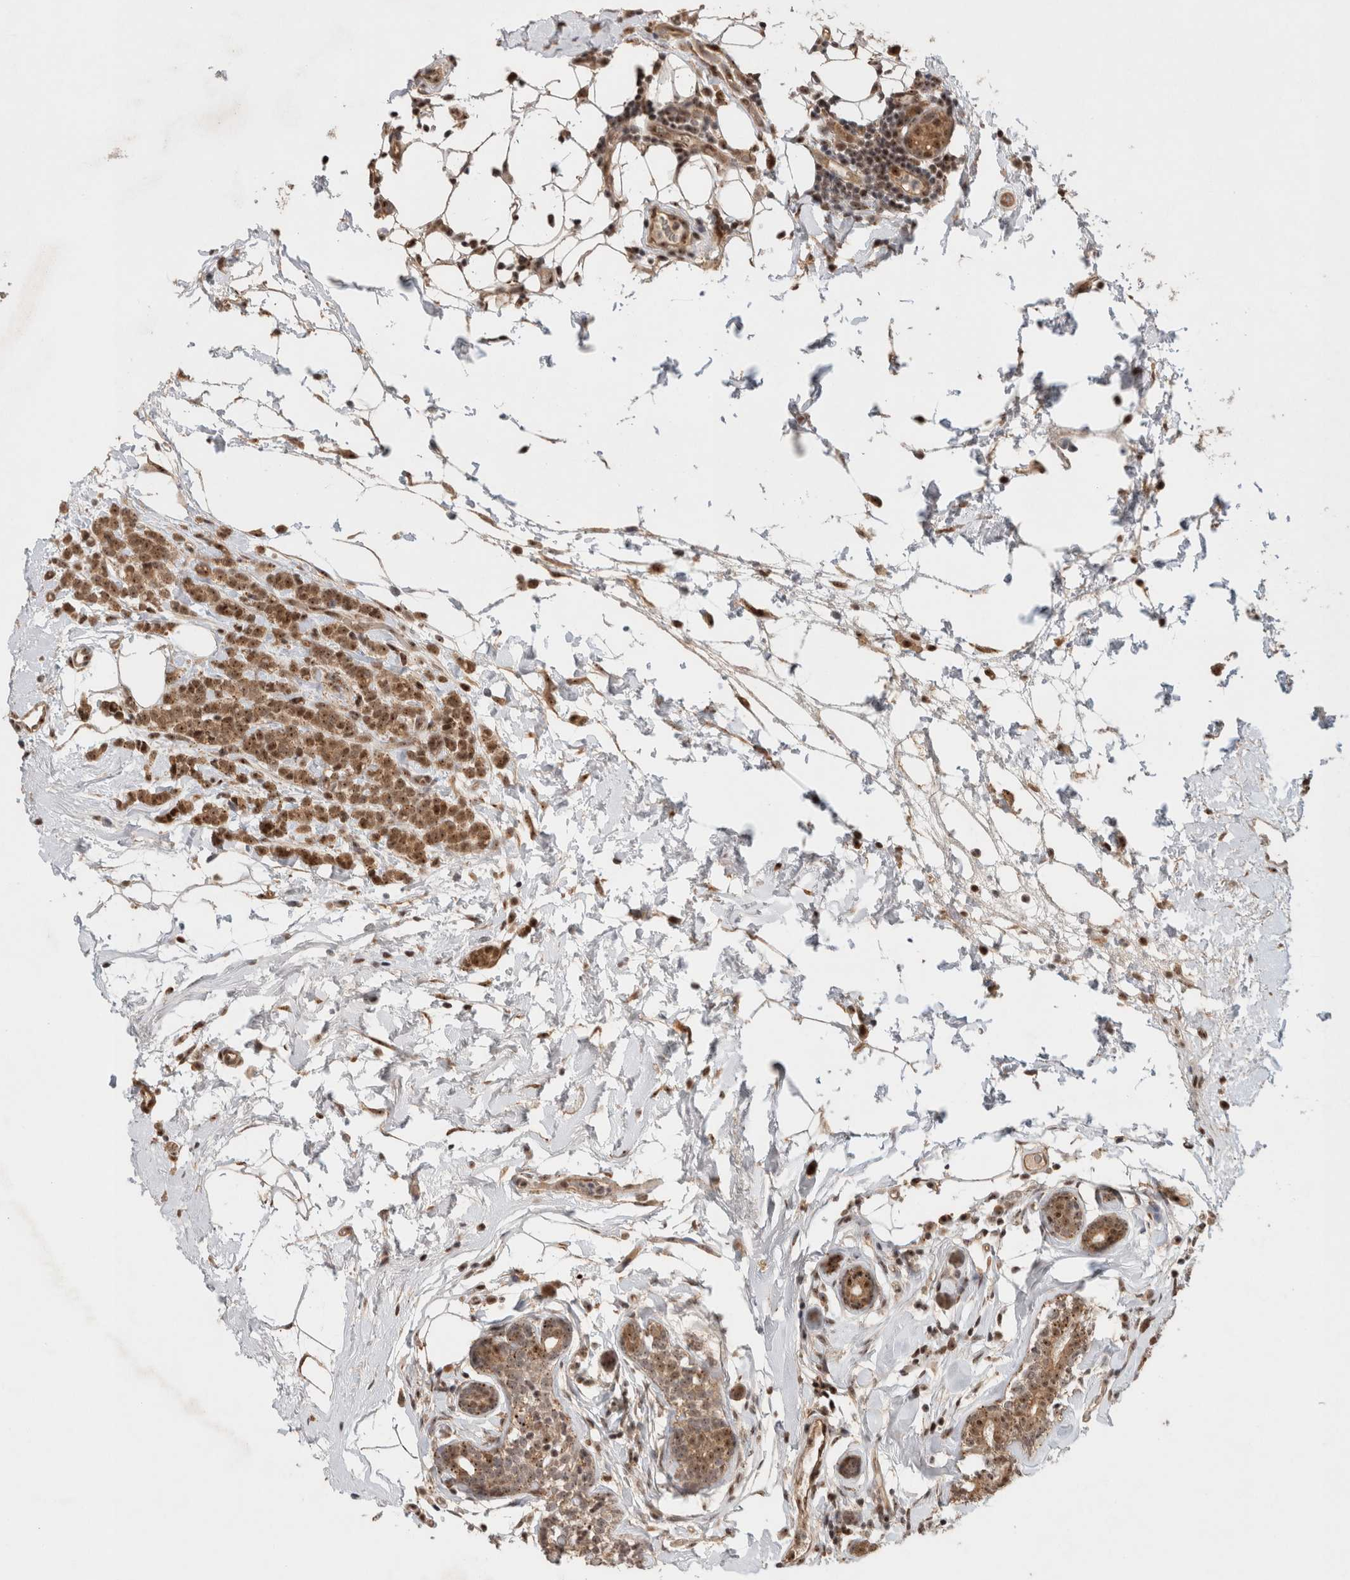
{"staining": {"intensity": "moderate", "quantity": ">75%", "location": "nuclear"}, "tissue": "breast cancer", "cell_type": "Tumor cells", "image_type": "cancer", "snomed": [{"axis": "morphology", "description": "Lobular carcinoma"}, {"axis": "topography", "description": "Breast"}], "caption": "Protein expression analysis of breast cancer (lobular carcinoma) reveals moderate nuclear expression in approximately >75% of tumor cells. (IHC, brightfield microscopy, high magnification).", "gene": "MPHOSPH6", "patient": {"sex": "female", "age": 50}}